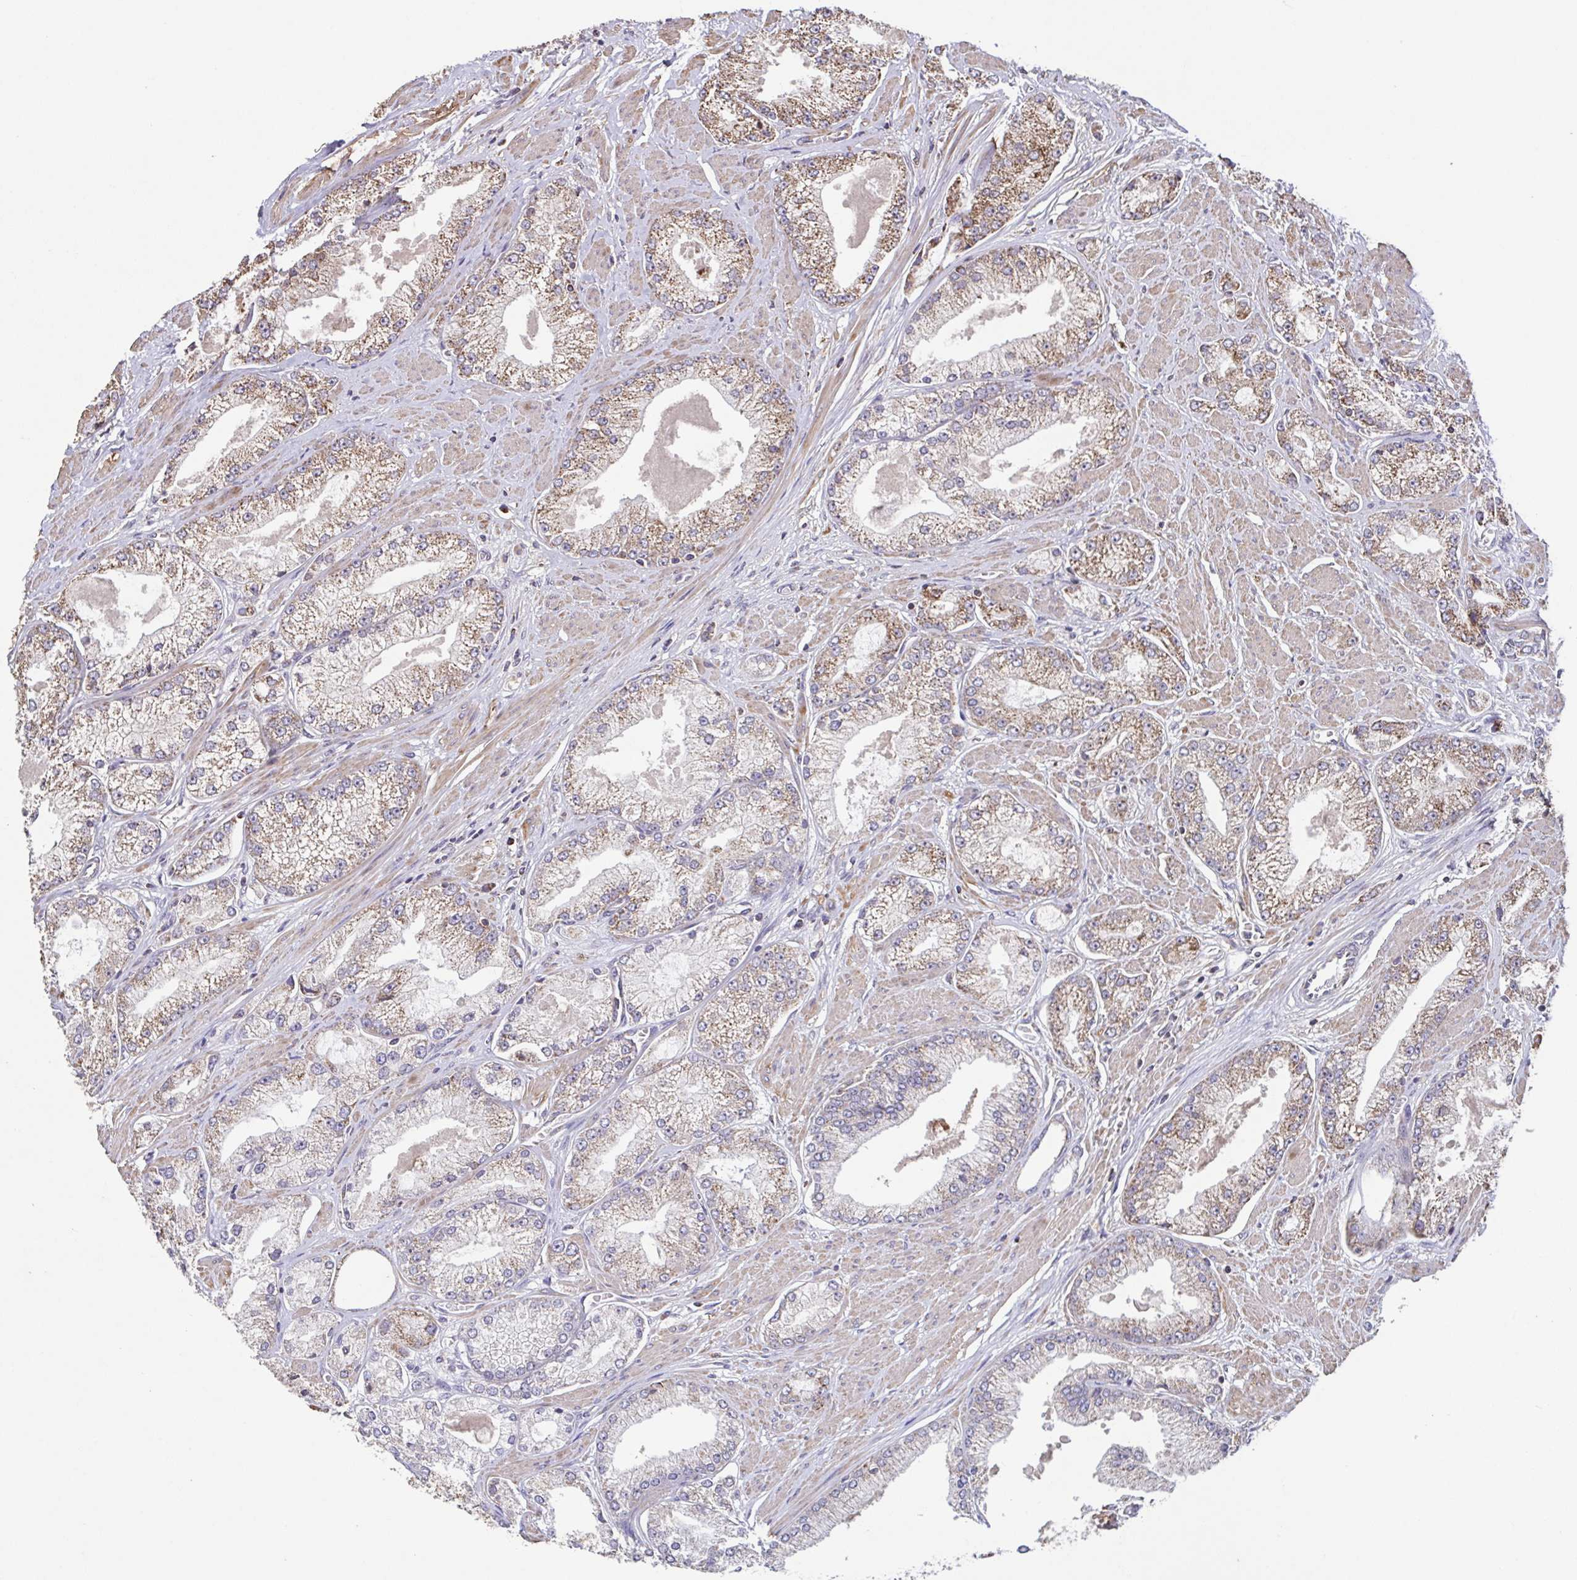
{"staining": {"intensity": "strong", "quantity": "25%-75%", "location": "cytoplasmic/membranous"}, "tissue": "prostate cancer", "cell_type": "Tumor cells", "image_type": "cancer", "snomed": [{"axis": "morphology", "description": "Adenocarcinoma, High grade"}, {"axis": "topography", "description": "Prostate"}], "caption": "Protein staining of prostate cancer tissue reveals strong cytoplasmic/membranous staining in about 25%-75% of tumor cells.", "gene": "DIP2B", "patient": {"sex": "male", "age": 68}}